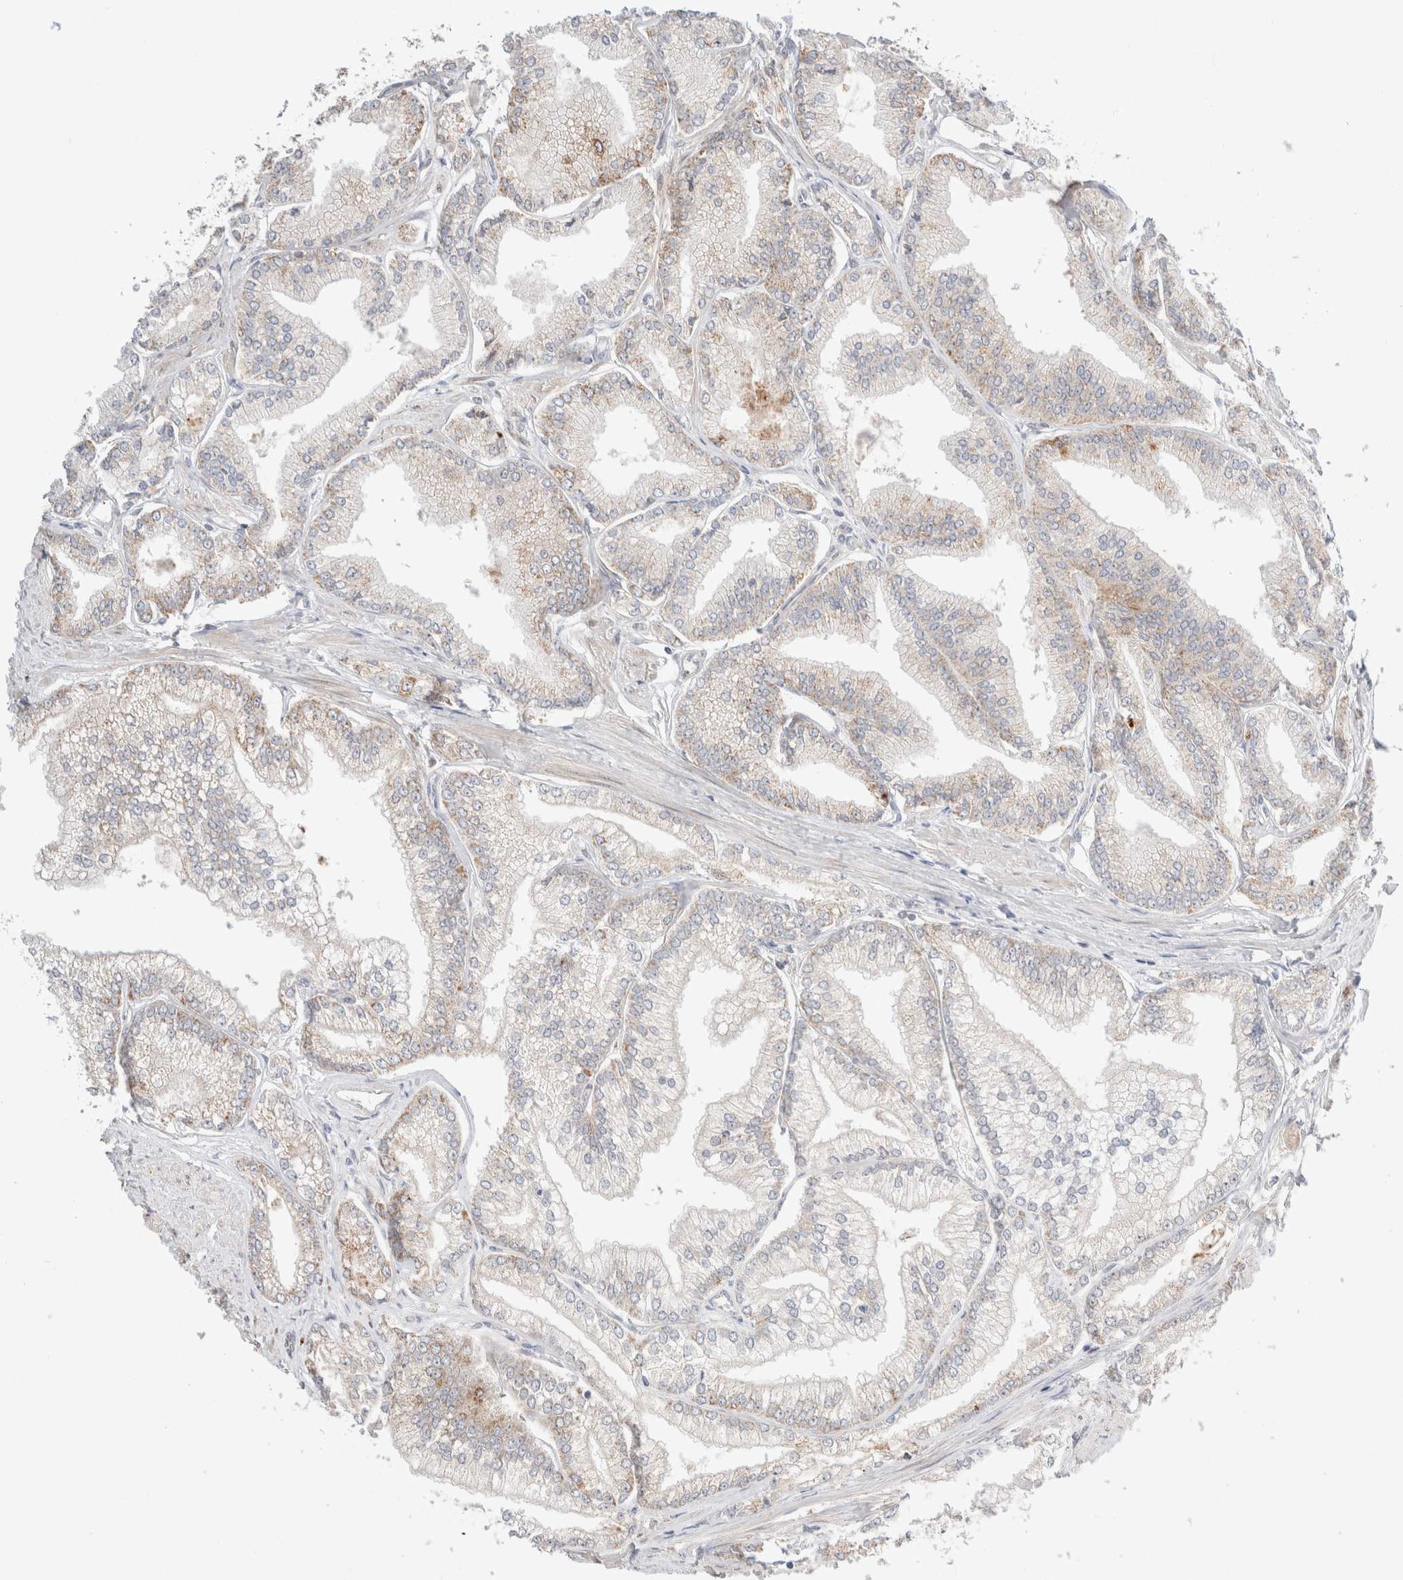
{"staining": {"intensity": "moderate", "quantity": "<25%", "location": "cytoplasmic/membranous"}, "tissue": "prostate cancer", "cell_type": "Tumor cells", "image_type": "cancer", "snomed": [{"axis": "morphology", "description": "Adenocarcinoma, Low grade"}, {"axis": "topography", "description": "Prostate"}], "caption": "Prostate cancer was stained to show a protein in brown. There is low levels of moderate cytoplasmic/membranous expression in about <25% of tumor cells.", "gene": "TRIM41", "patient": {"sex": "male", "age": 52}}